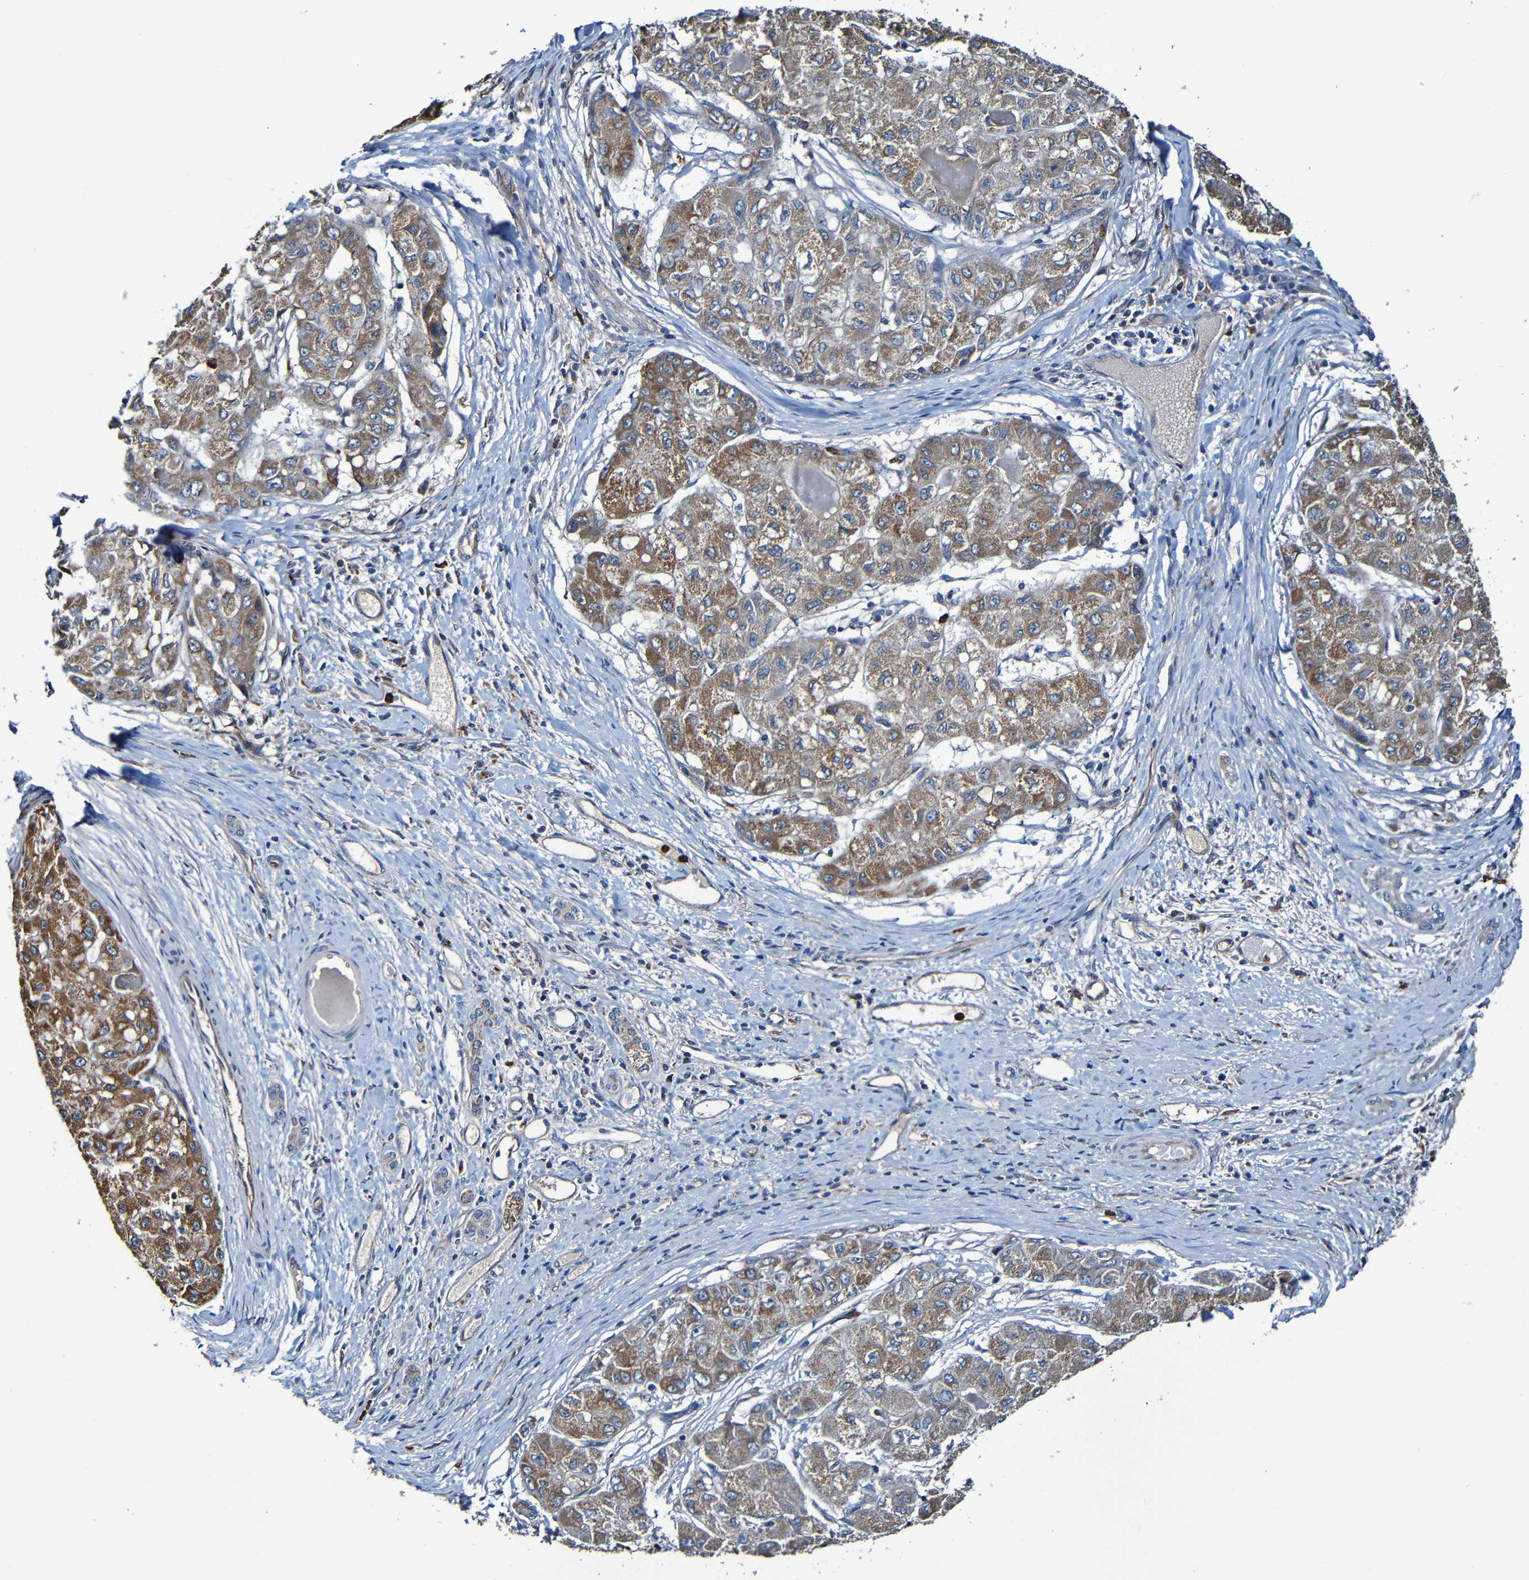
{"staining": {"intensity": "strong", "quantity": "25%-75%", "location": "cytoplasmic/membranous"}, "tissue": "liver cancer", "cell_type": "Tumor cells", "image_type": "cancer", "snomed": [{"axis": "morphology", "description": "Carcinoma, Hepatocellular, NOS"}, {"axis": "topography", "description": "Liver"}], "caption": "There is high levels of strong cytoplasmic/membranous expression in tumor cells of liver hepatocellular carcinoma, as demonstrated by immunohistochemical staining (brown color).", "gene": "ADAM15", "patient": {"sex": "male", "age": 80}}